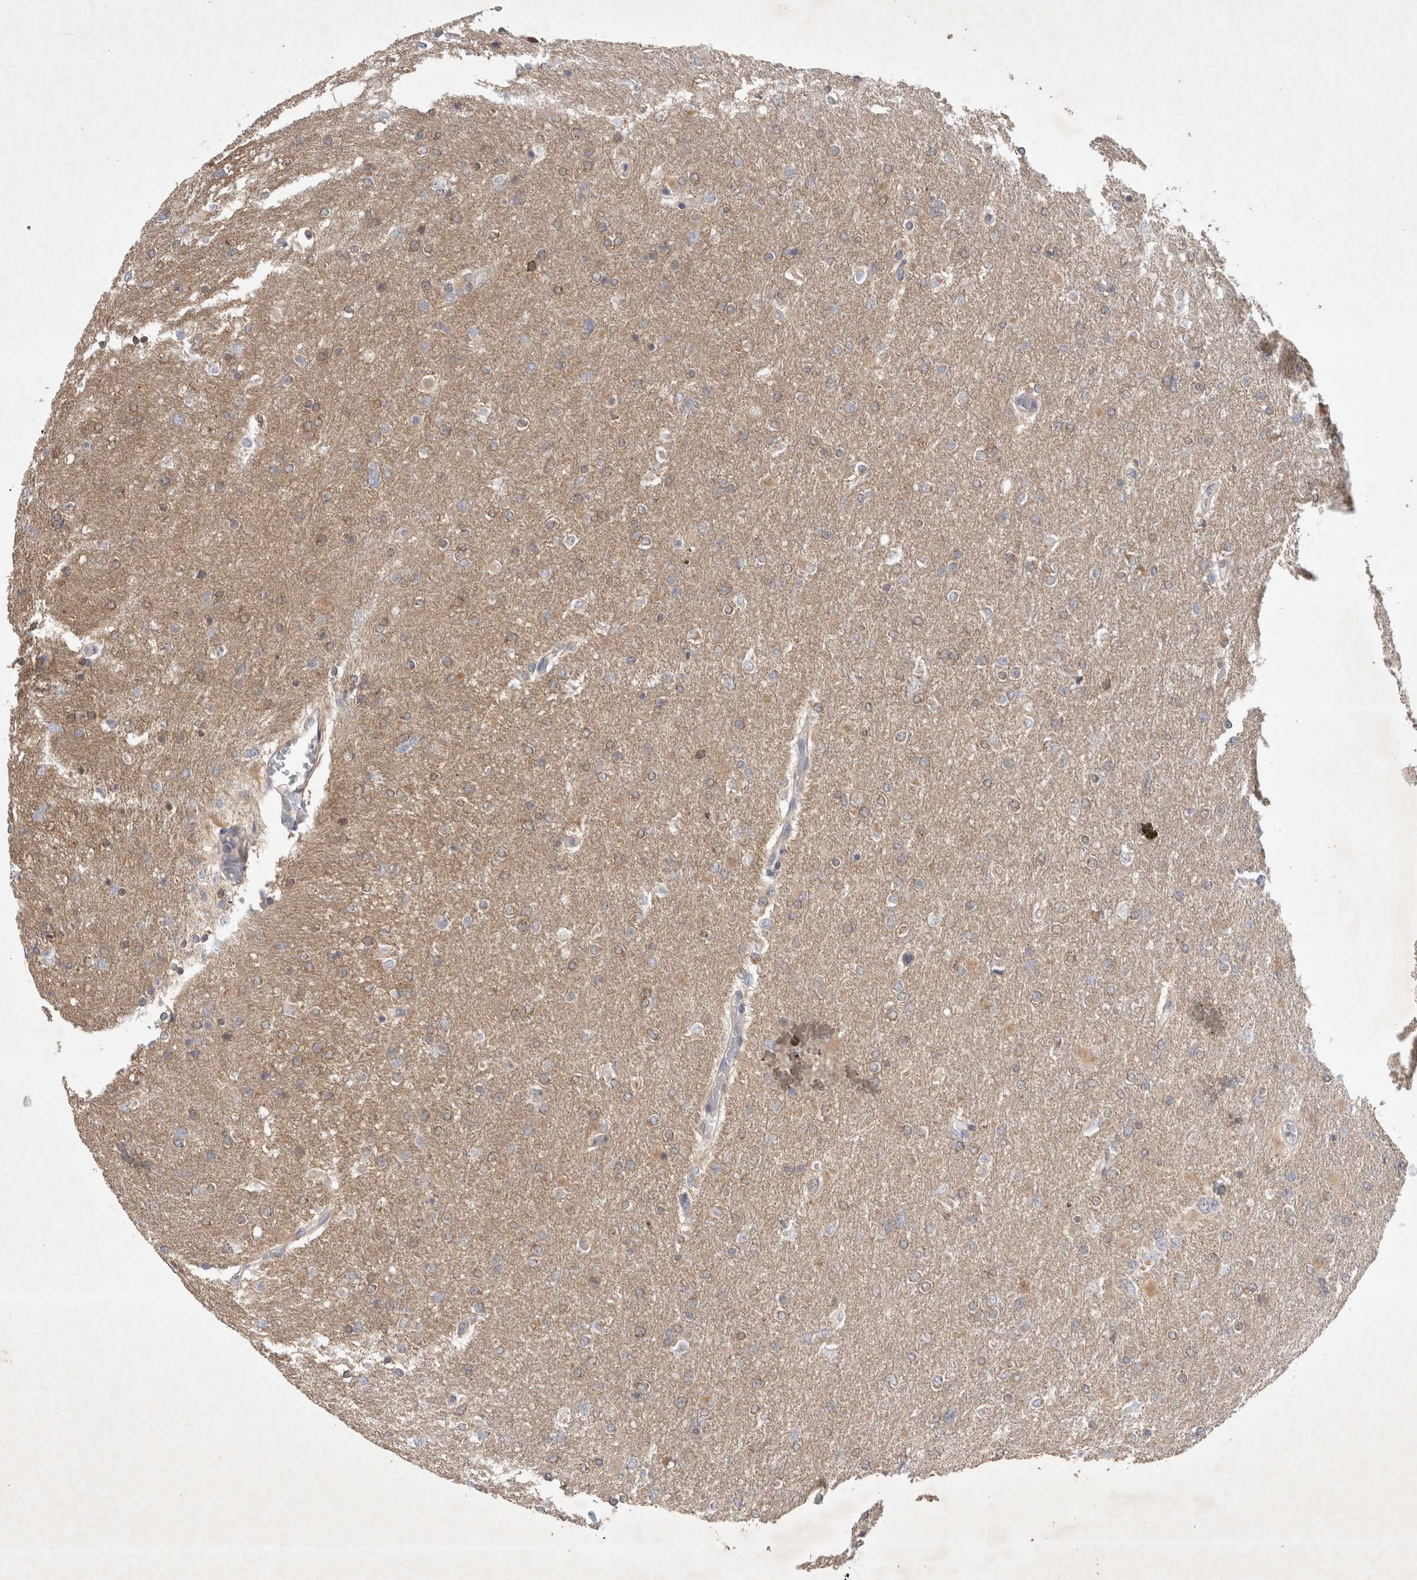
{"staining": {"intensity": "weak", "quantity": "25%-75%", "location": "cytoplasmic/membranous"}, "tissue": "glioma", "cell_type": "Tumor cells", "image_type": "cancer", "snomed": [{"axis": "morphology", "description": "Glioma, malignant, High grade"}, {"axis": "topography", "description": "Cerebral cortex"}], "caption": "Human malignant glioma (high-grade) stained for a protein (brown) displays weak cytoplasmic/membranous positive positivity in about 25%-75% of tumor cells.", "gene": "SRD5A3", "patient": {"sex": "female", "age": 36}}